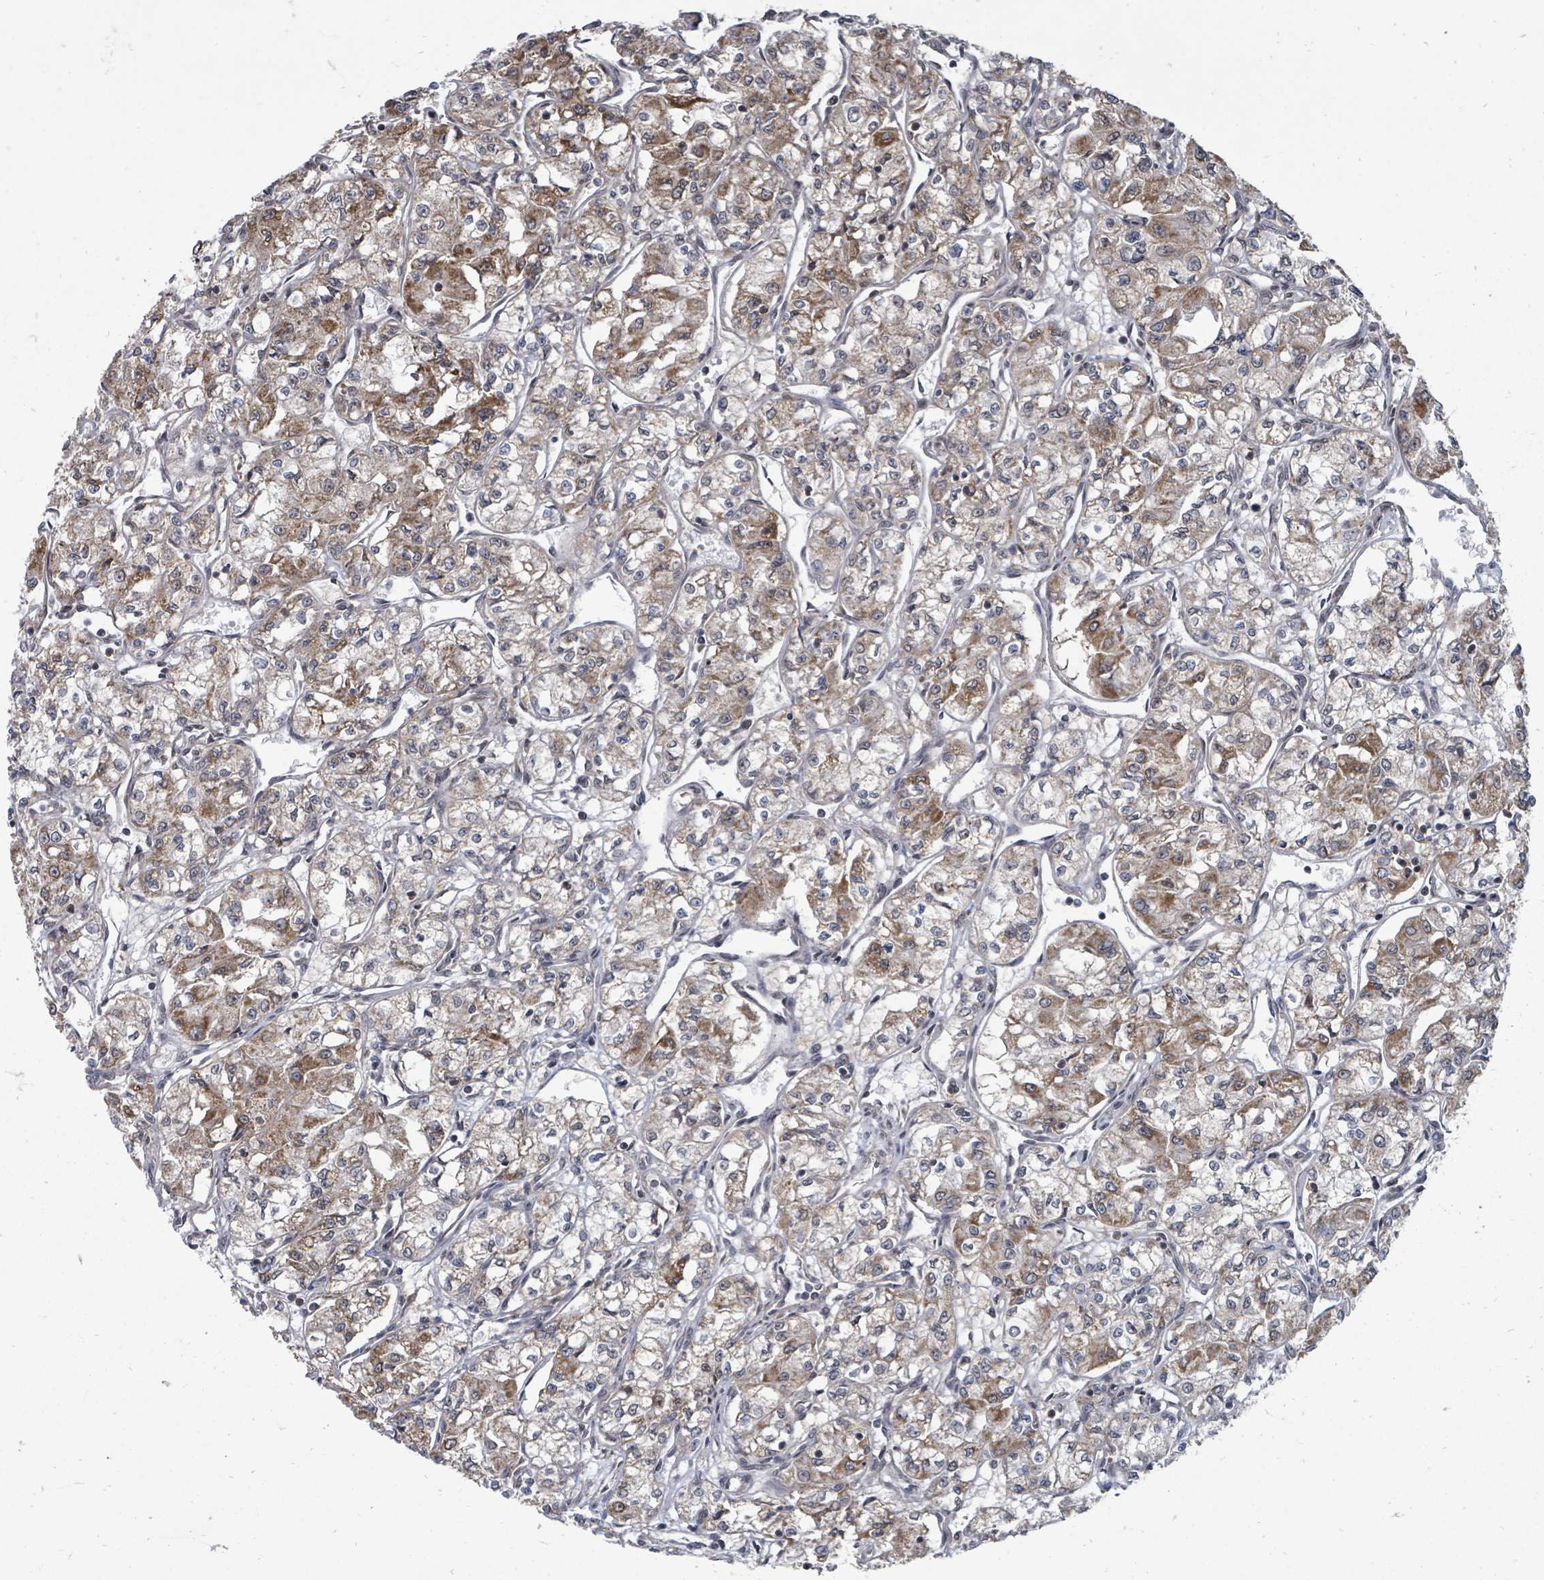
{"staining": {"intensity": "moderate", "quantity": "25%-75%", "location": "cytoplasmic/membranous"}, "tissue": "renal cancer", "cell_type": "Tumor cells", "image_type": "cancer", "snomed": [{"axis": "morphology", "description": "Adenocarcinoma, NOS"}, {"axis": "topography", "description": "Kidney"}], "caption": "Immunohistochemistry (DAB) staining of human renal cancer displays moderate cytoplasmic/membranous protein staining in about 25%-75% of tumor cells.", "gene": "MAGOHB", "patient": {"sex": "male", "age": 59}}